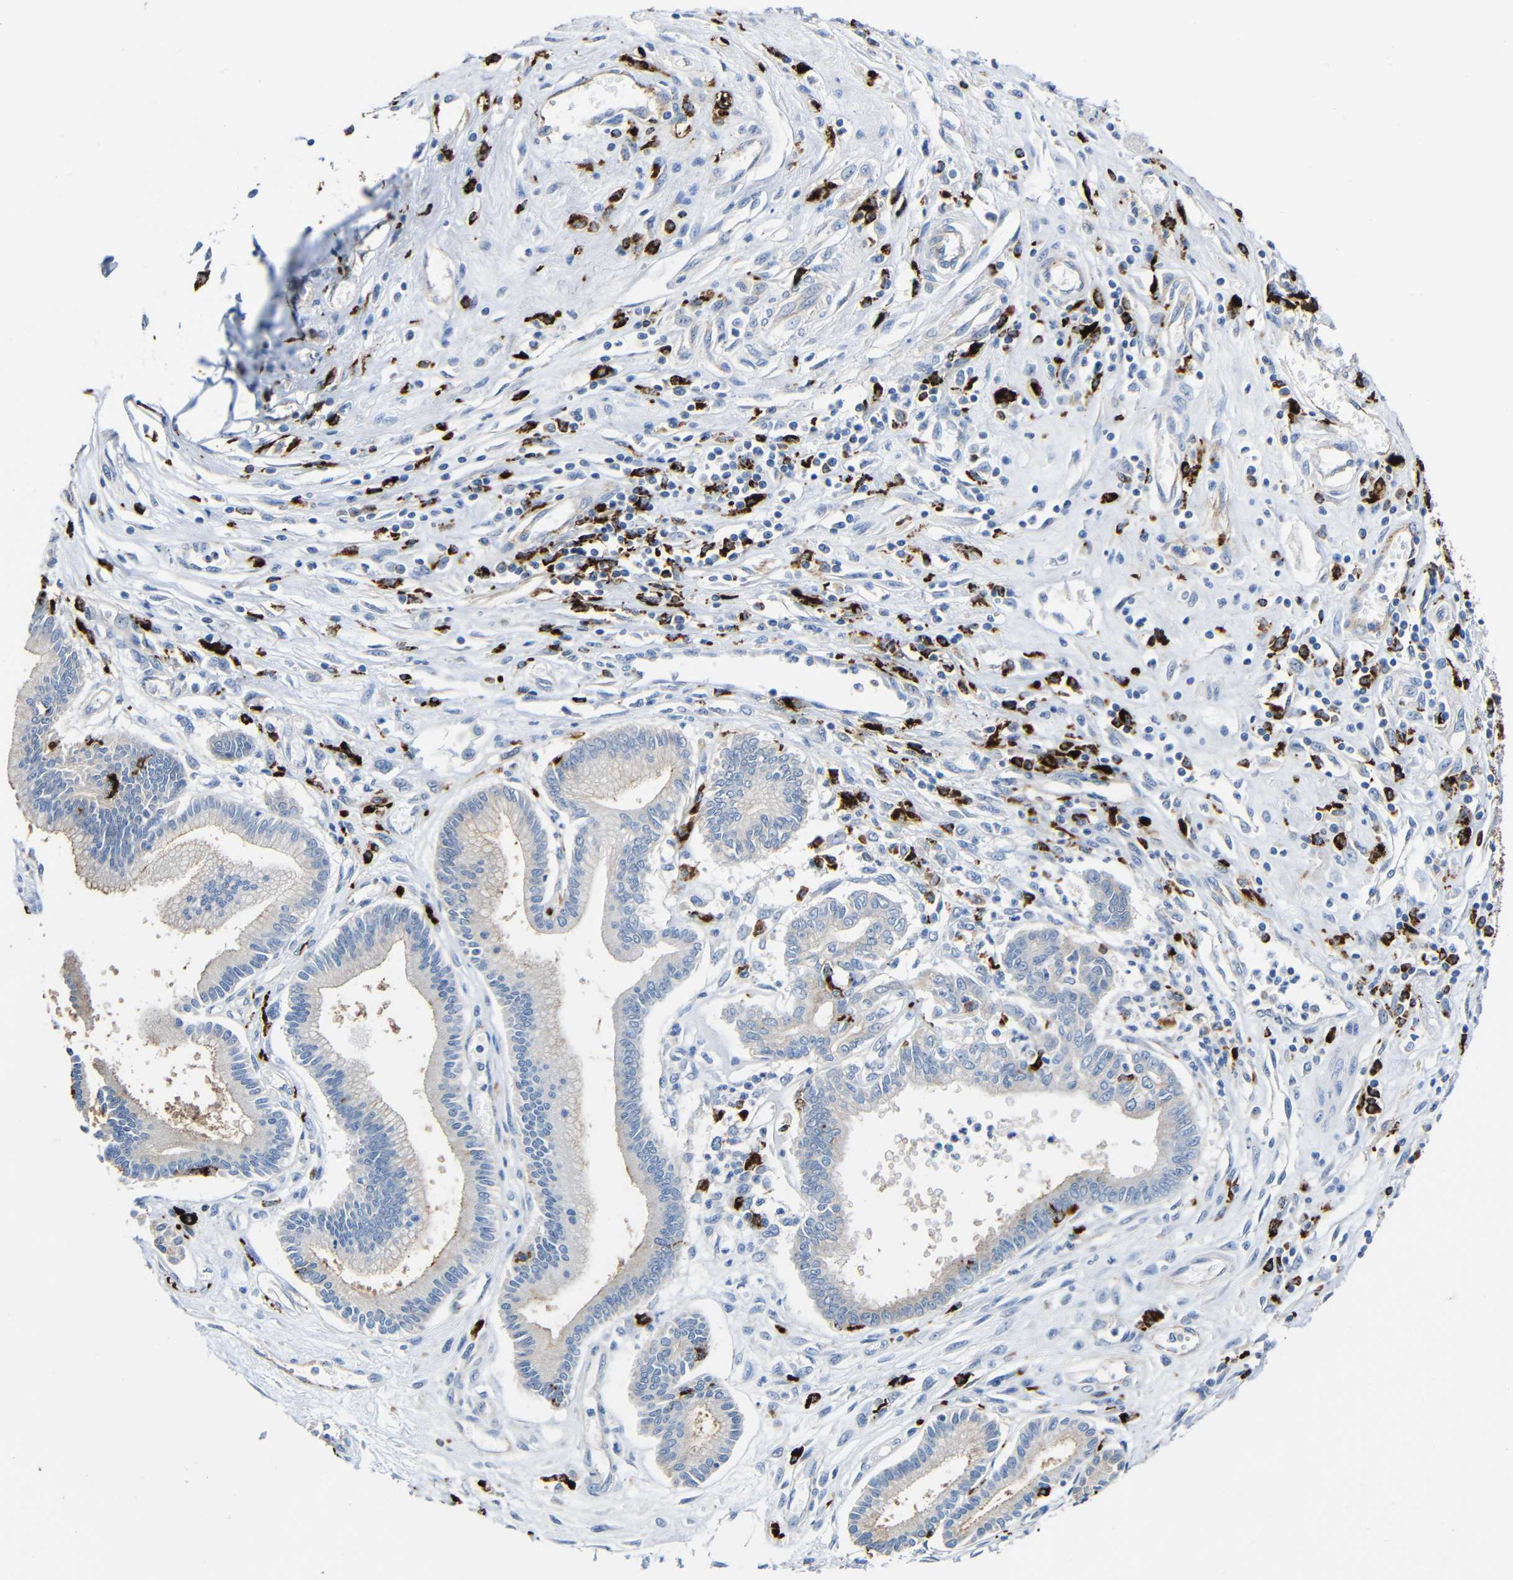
{"staining": {"intensity": "weak", "quantity": ">75%", "location": "cytoplasmic/membranous"}, "tissue": "pancreatic cancer", "cell_type": "Tumor cells", "image_type": "cancer", "snomed": [{"axis": "morphology", "description": "Adenocarcinoma, NOS"}, {"axis": "topography", "description": "Pancreas"}], "caption": "Immunohistochemistry (IHC) of human adenocarcinoma (pancreatic) reveals low levels of weak cytoplasmic/membranous expression in approximately >75% of tumor cells. The staining was performed using DAB, with brown indicating positive protein expression. Nuclei are stained blue with hematoxylin.", "gene": "HLA-DMA", "patient": {"sex": "male", "age": 56}}